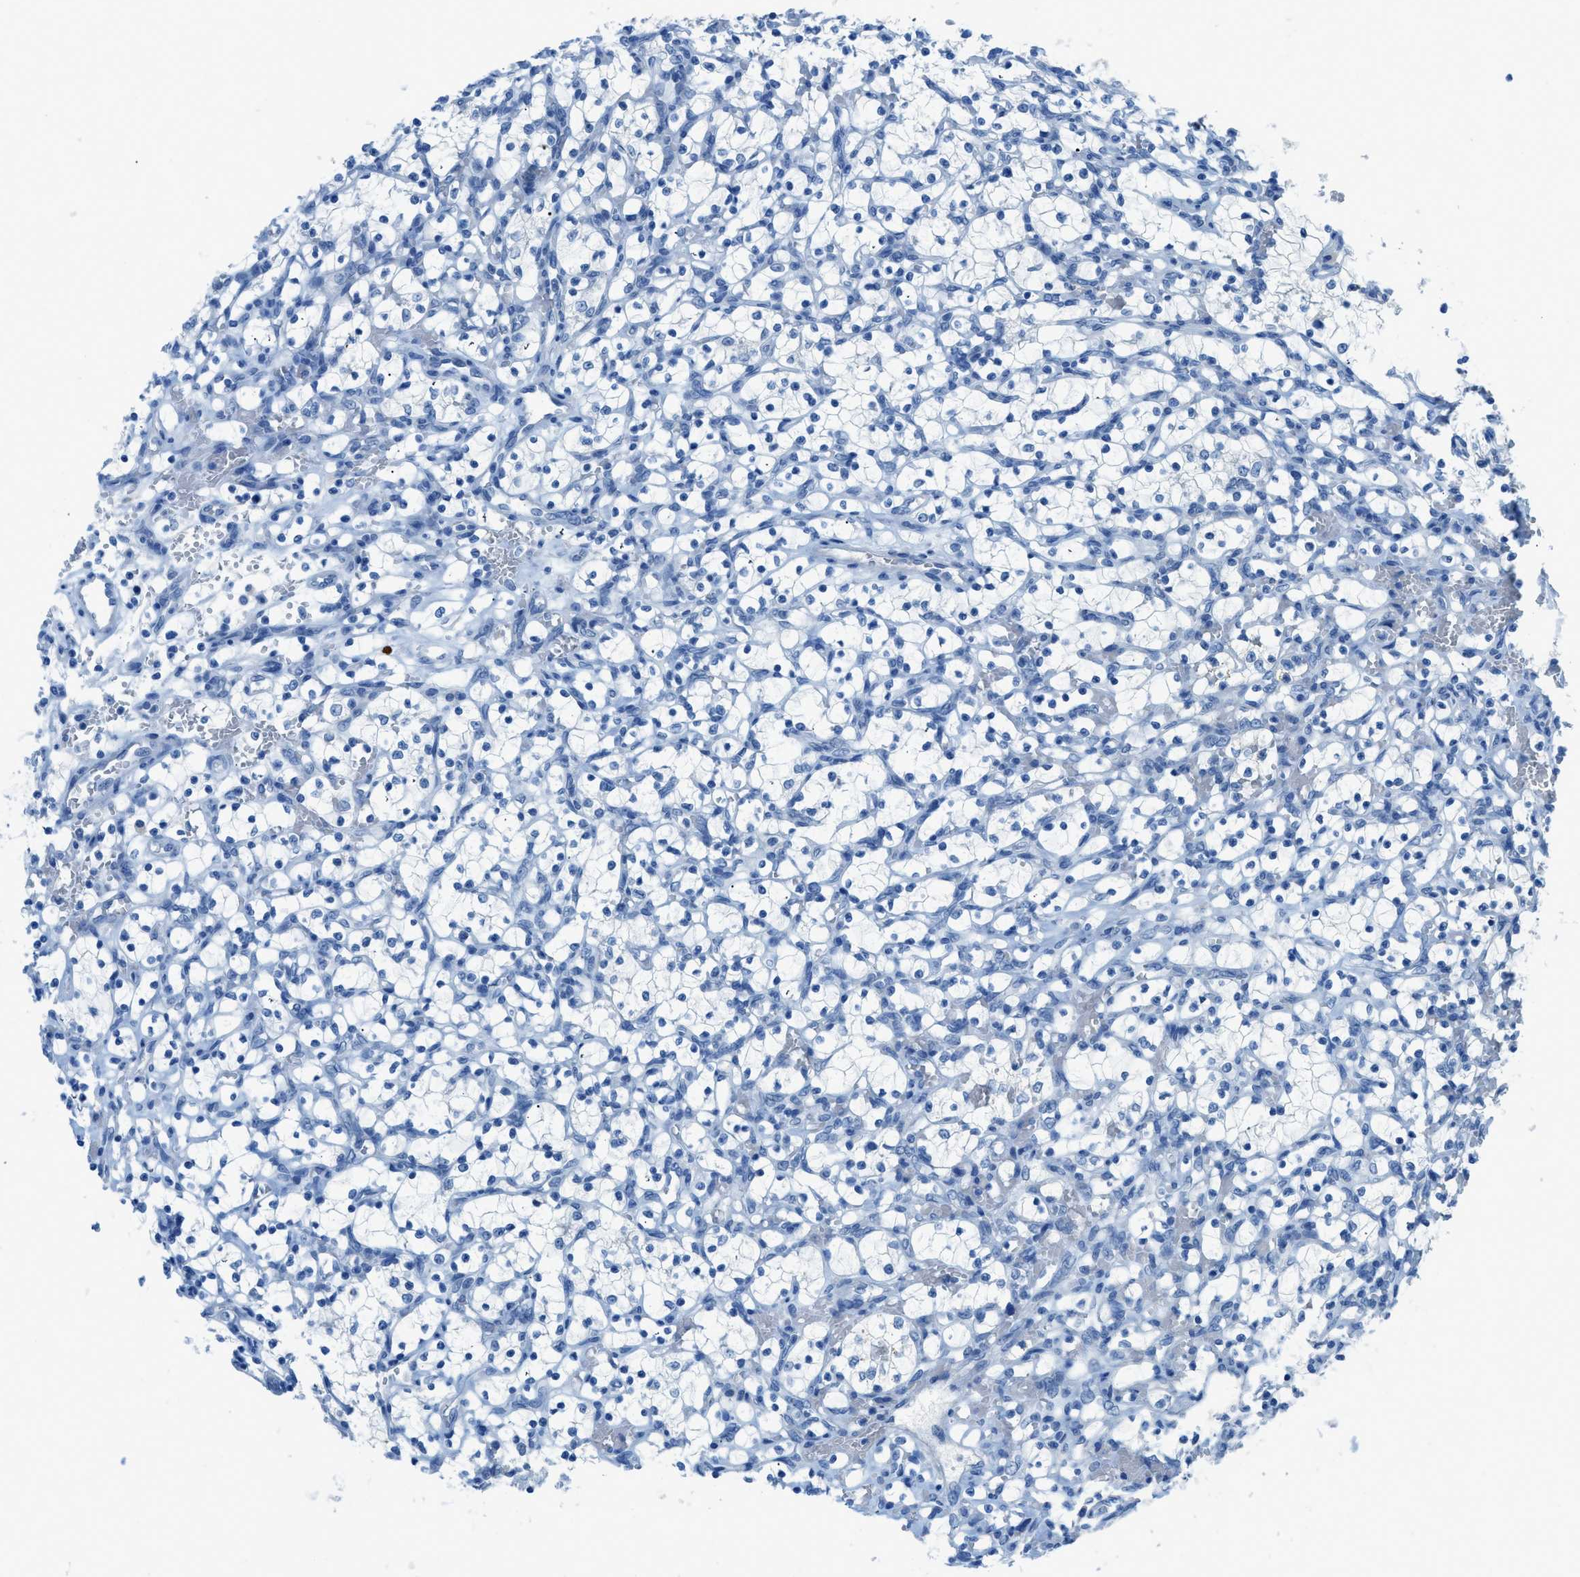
{"staining": {"intensity": "negative", "quantity": "none", "location": "none"}, "tissue": "renal cancer", "cell_type": "Tumor cells", "image_type": "cancer", "snomed": [{"axis": "morphology", "description": "Adenocarcinoma, NOS"}, {"axis": "topography", "description": "Kidney"}], "caption": "A micrograph of human renal cancer (adenocarcinoma) is negative for staining in tumor cells.", "gene": "ACAN", "patient": {"sex": "female", "age": 69}}